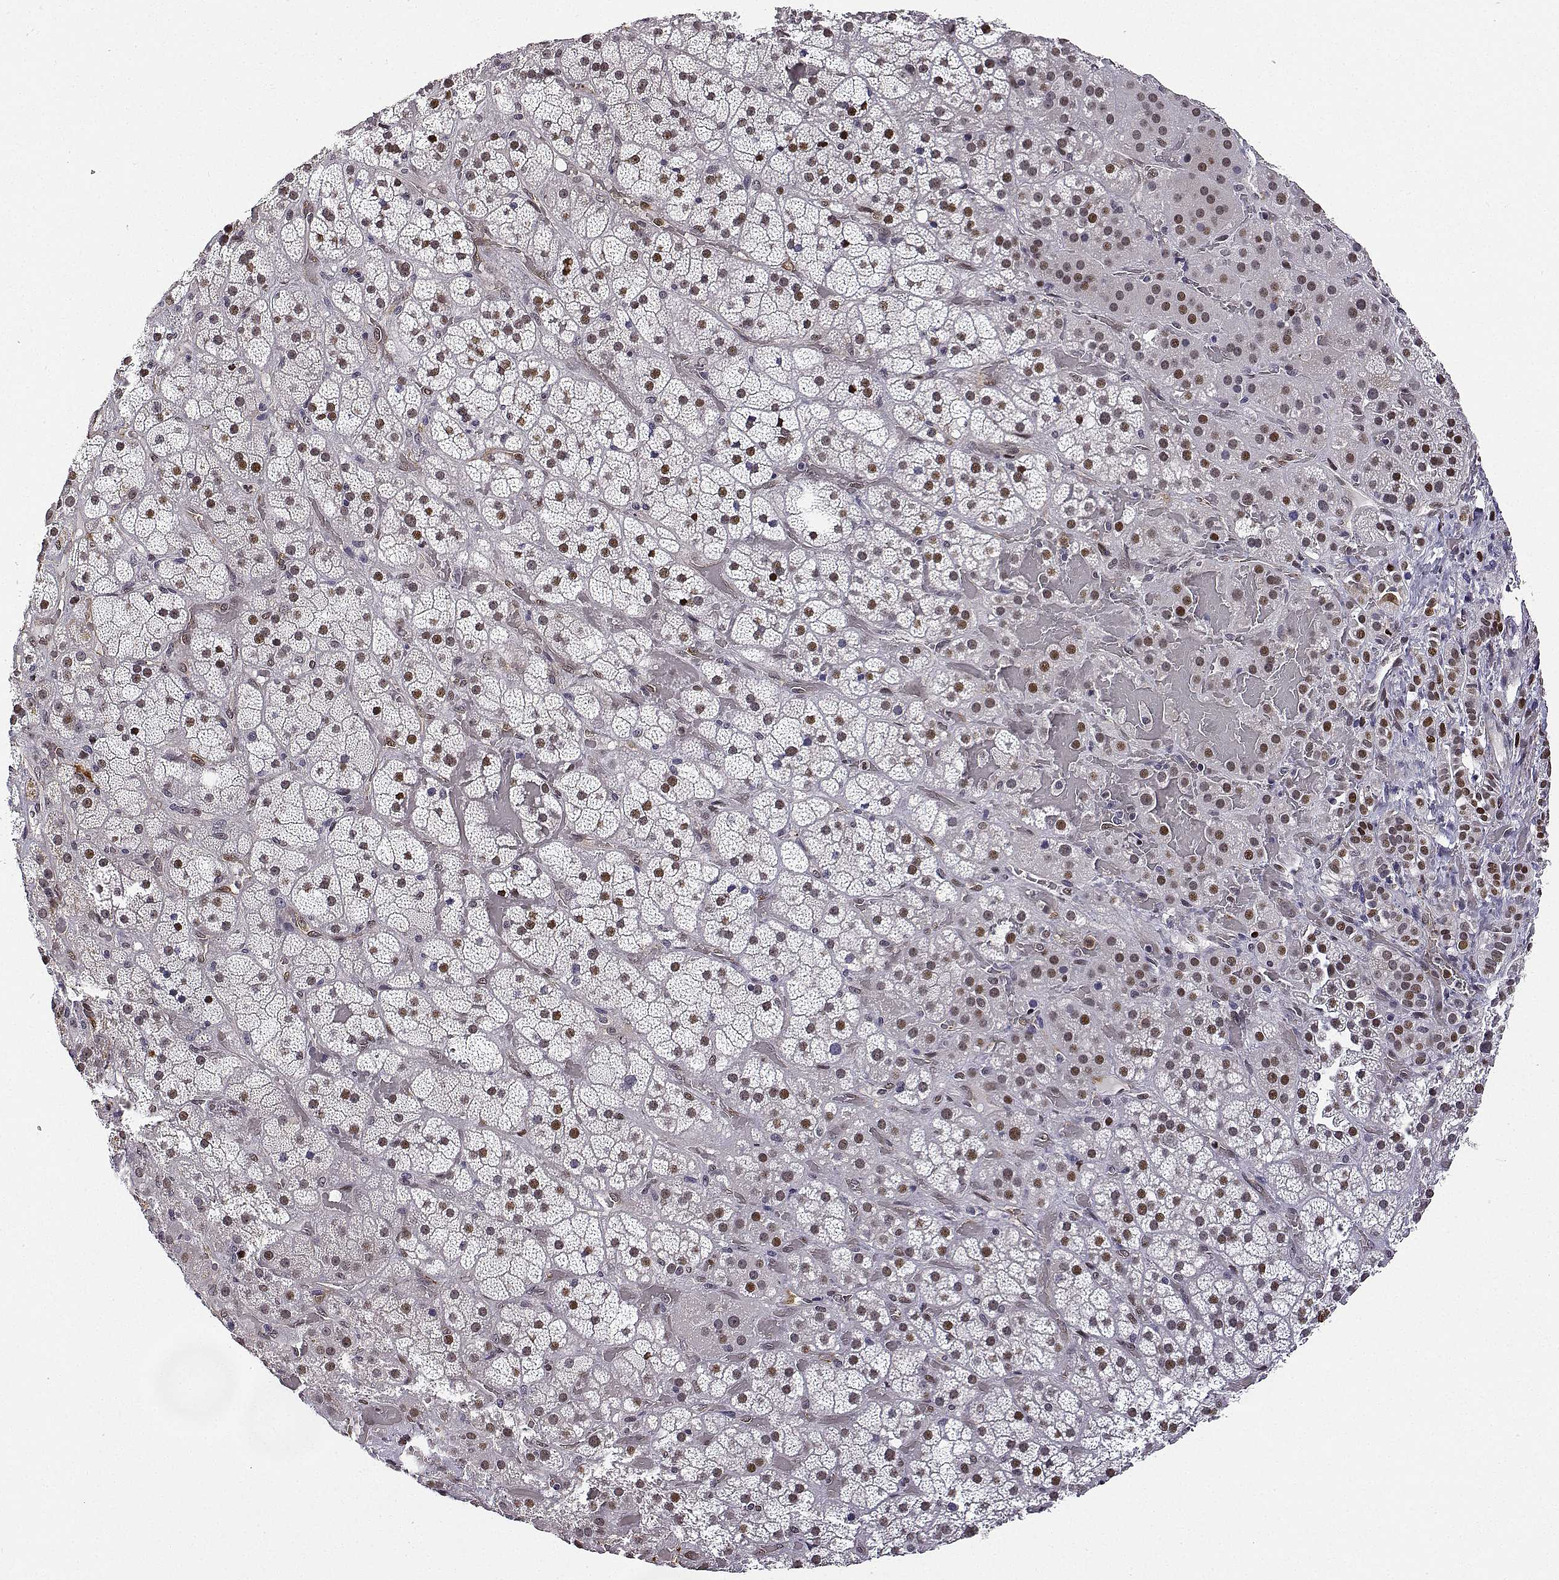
{"staining": {"intensity": "moderate", "quantity": ">75%", "location": "nuclear"}, "tissue": "adrenal gland", "cell_type": "Glandular cells", "image_type": "normal", "snomed": [{"axis": "morphology", "description": "Normal tissue, NOS"}, {"axis": "topography", "description": "Adrenal gland"}], "caption": "A brown stain highlights moderate nuclear positivity of a protein in glandular cells of benign adrenal gland.", "gene": "PHGDH", "patient": {"sex": "male", "age": 57}}